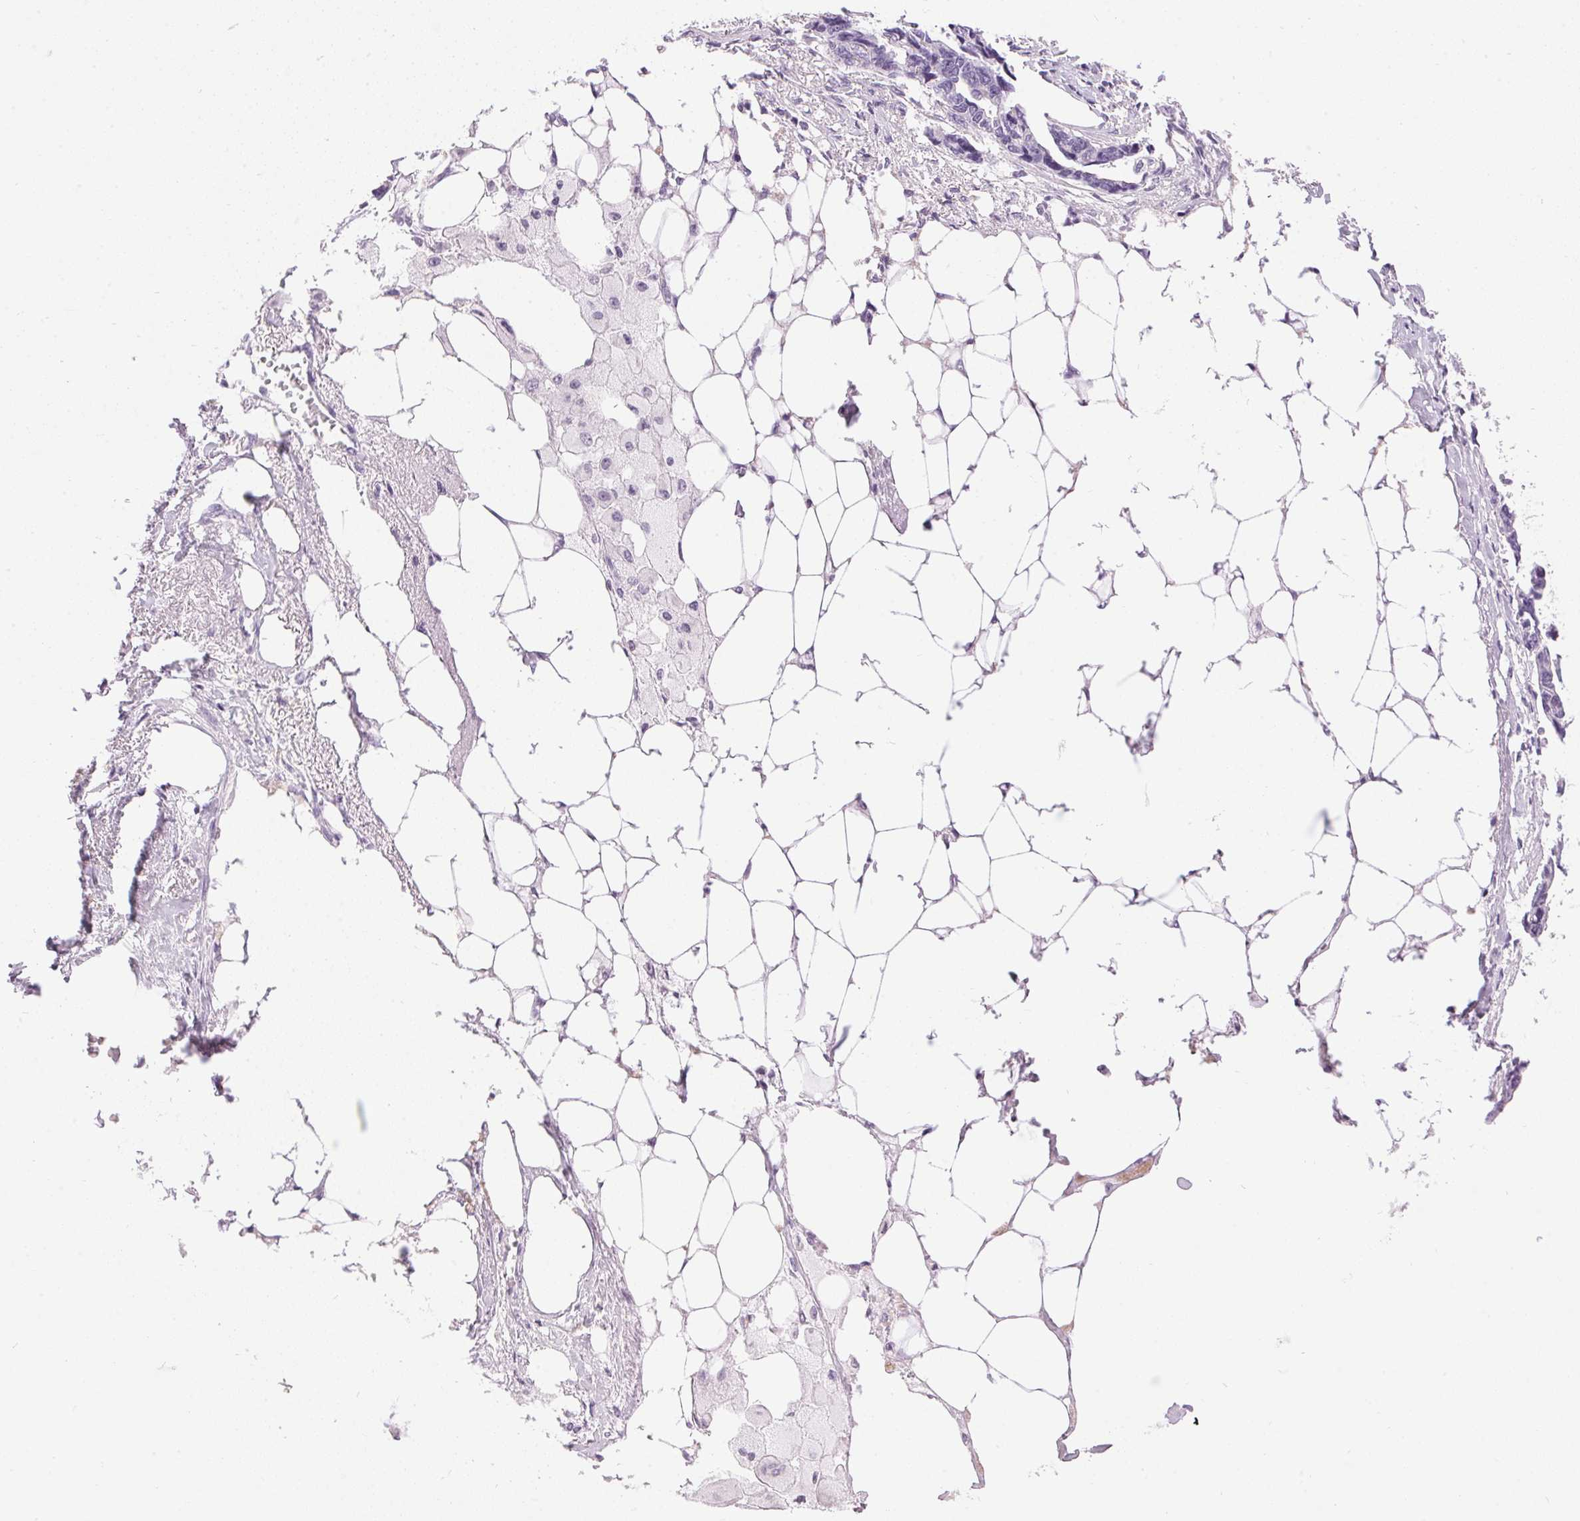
{"staining": {"intensity": "negative", "quantity": "none", "location": "none"}, "tissue": "ovarian cancer", "cell_type": "Tumor cells", "image_type": "cancer", "snomed": [{"axis": "morphology", "description": "Cystadenocarcinoma, serous, NOS"}, {"axis": "topography", "description": "Ovary"}], "caption": "High magnification brightfield microscopy of ovarian serous cystadenocarcinoma stained with DAB (brown) and counterstained with hematoxylin (blue): tumor cells show no significant positivity. The staining was performed using DAB to visualize the protein expression in brown, while the nuclei were stained in blue with hematoxylin (Magnification: 20x).", "gene": "SP7", "patient": {"sex": "female", "age": 69}}